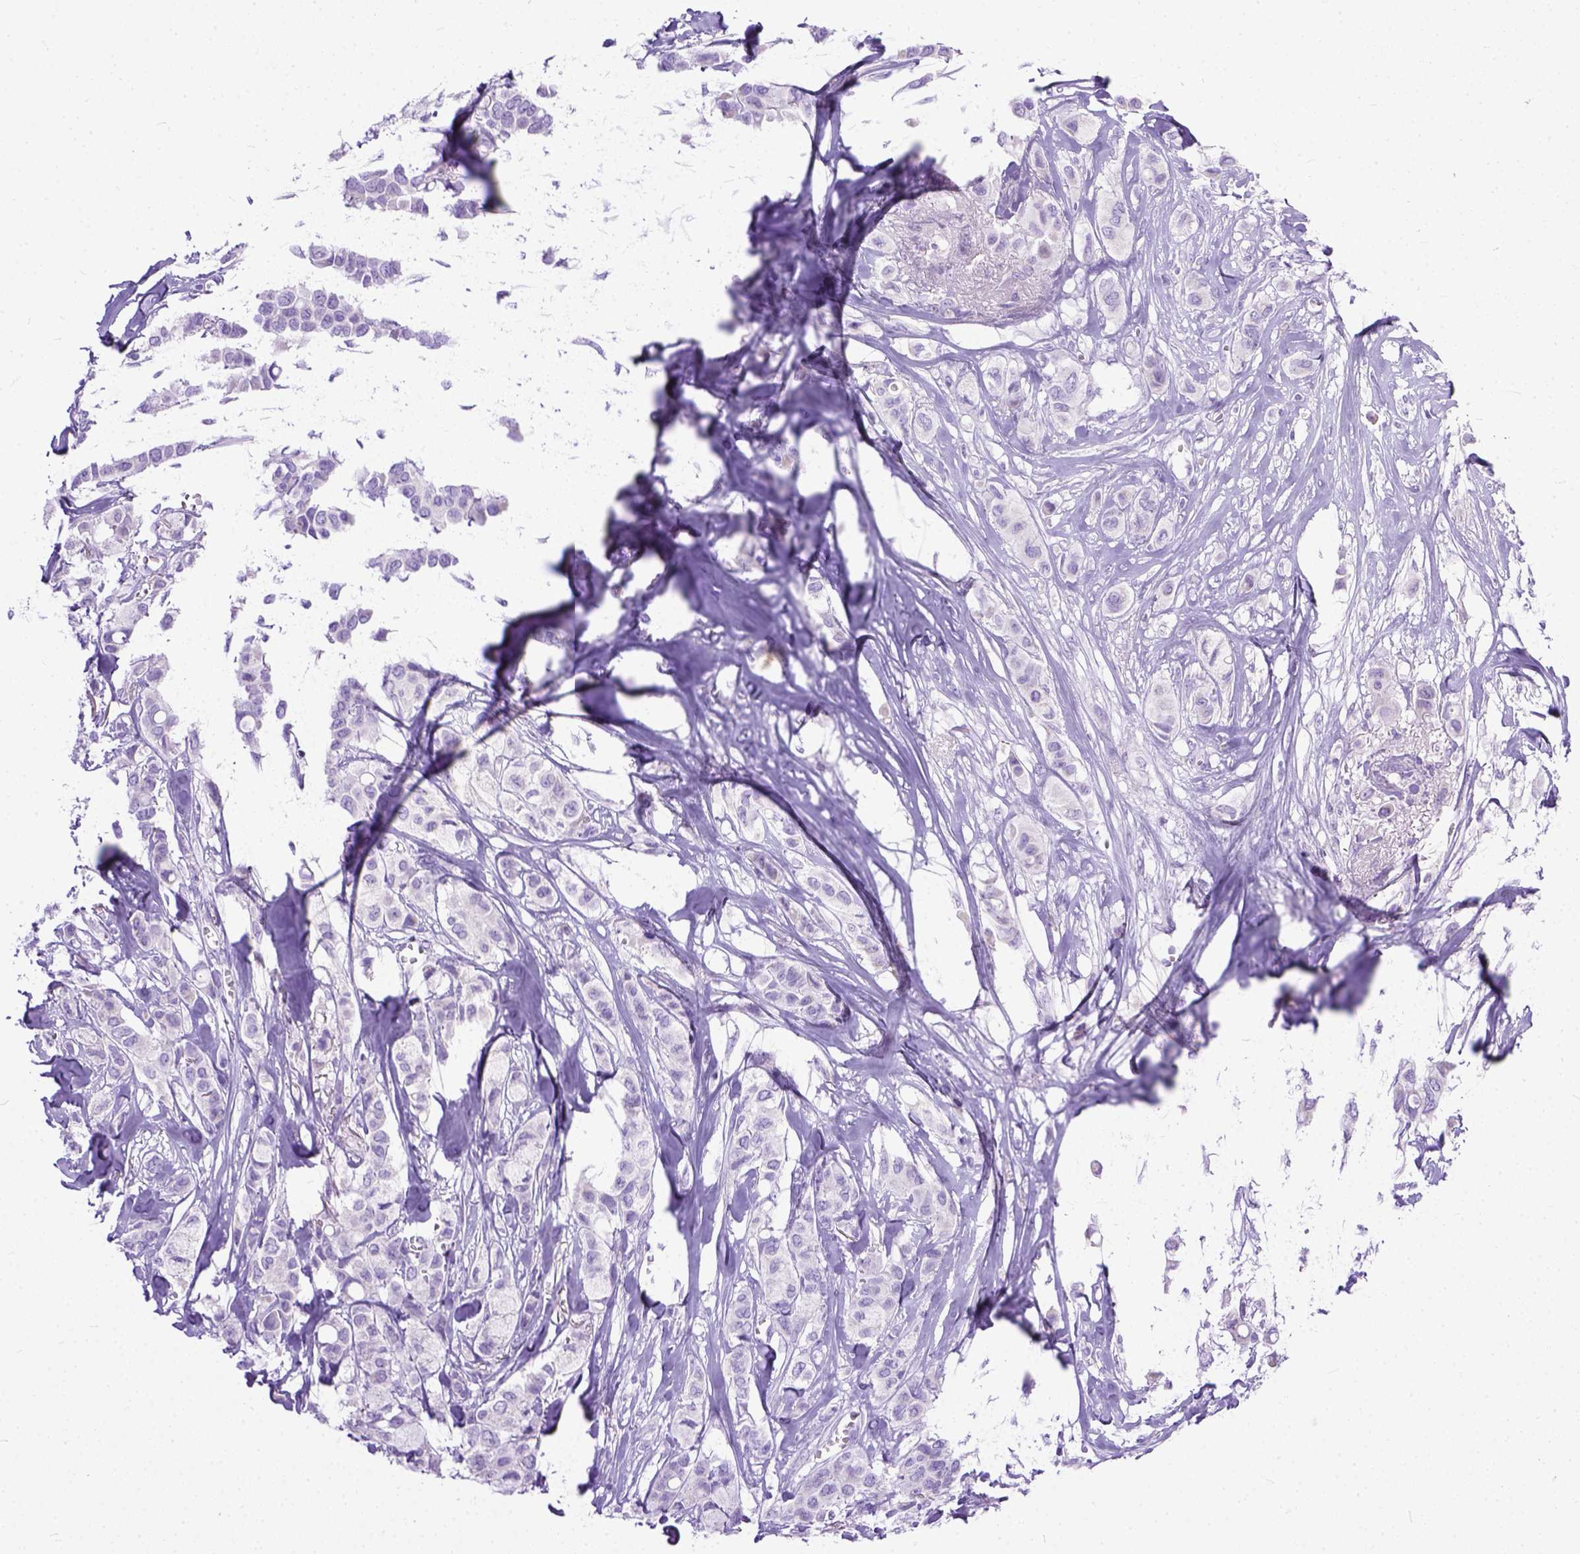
{"staining": {"intensity": "negative", "quantity": "none", "location": "none"}, "tissue": "breast cancer", "cell_type": "Tumor cells", "image_type": "cancer", "snomed": [{"axis": "morphology", "description": "Duct carcinoma"}, {"axis": "topography", "description": "Breast"}], "caption": "This is a photomicrograph of immunohistochemistry (IHC) staining of breast cancer (intraductal carcinoma), which shows no positivity in tumor cells.", "gene": "PLK5", "patient": {"sex": "female", "age": 85}}